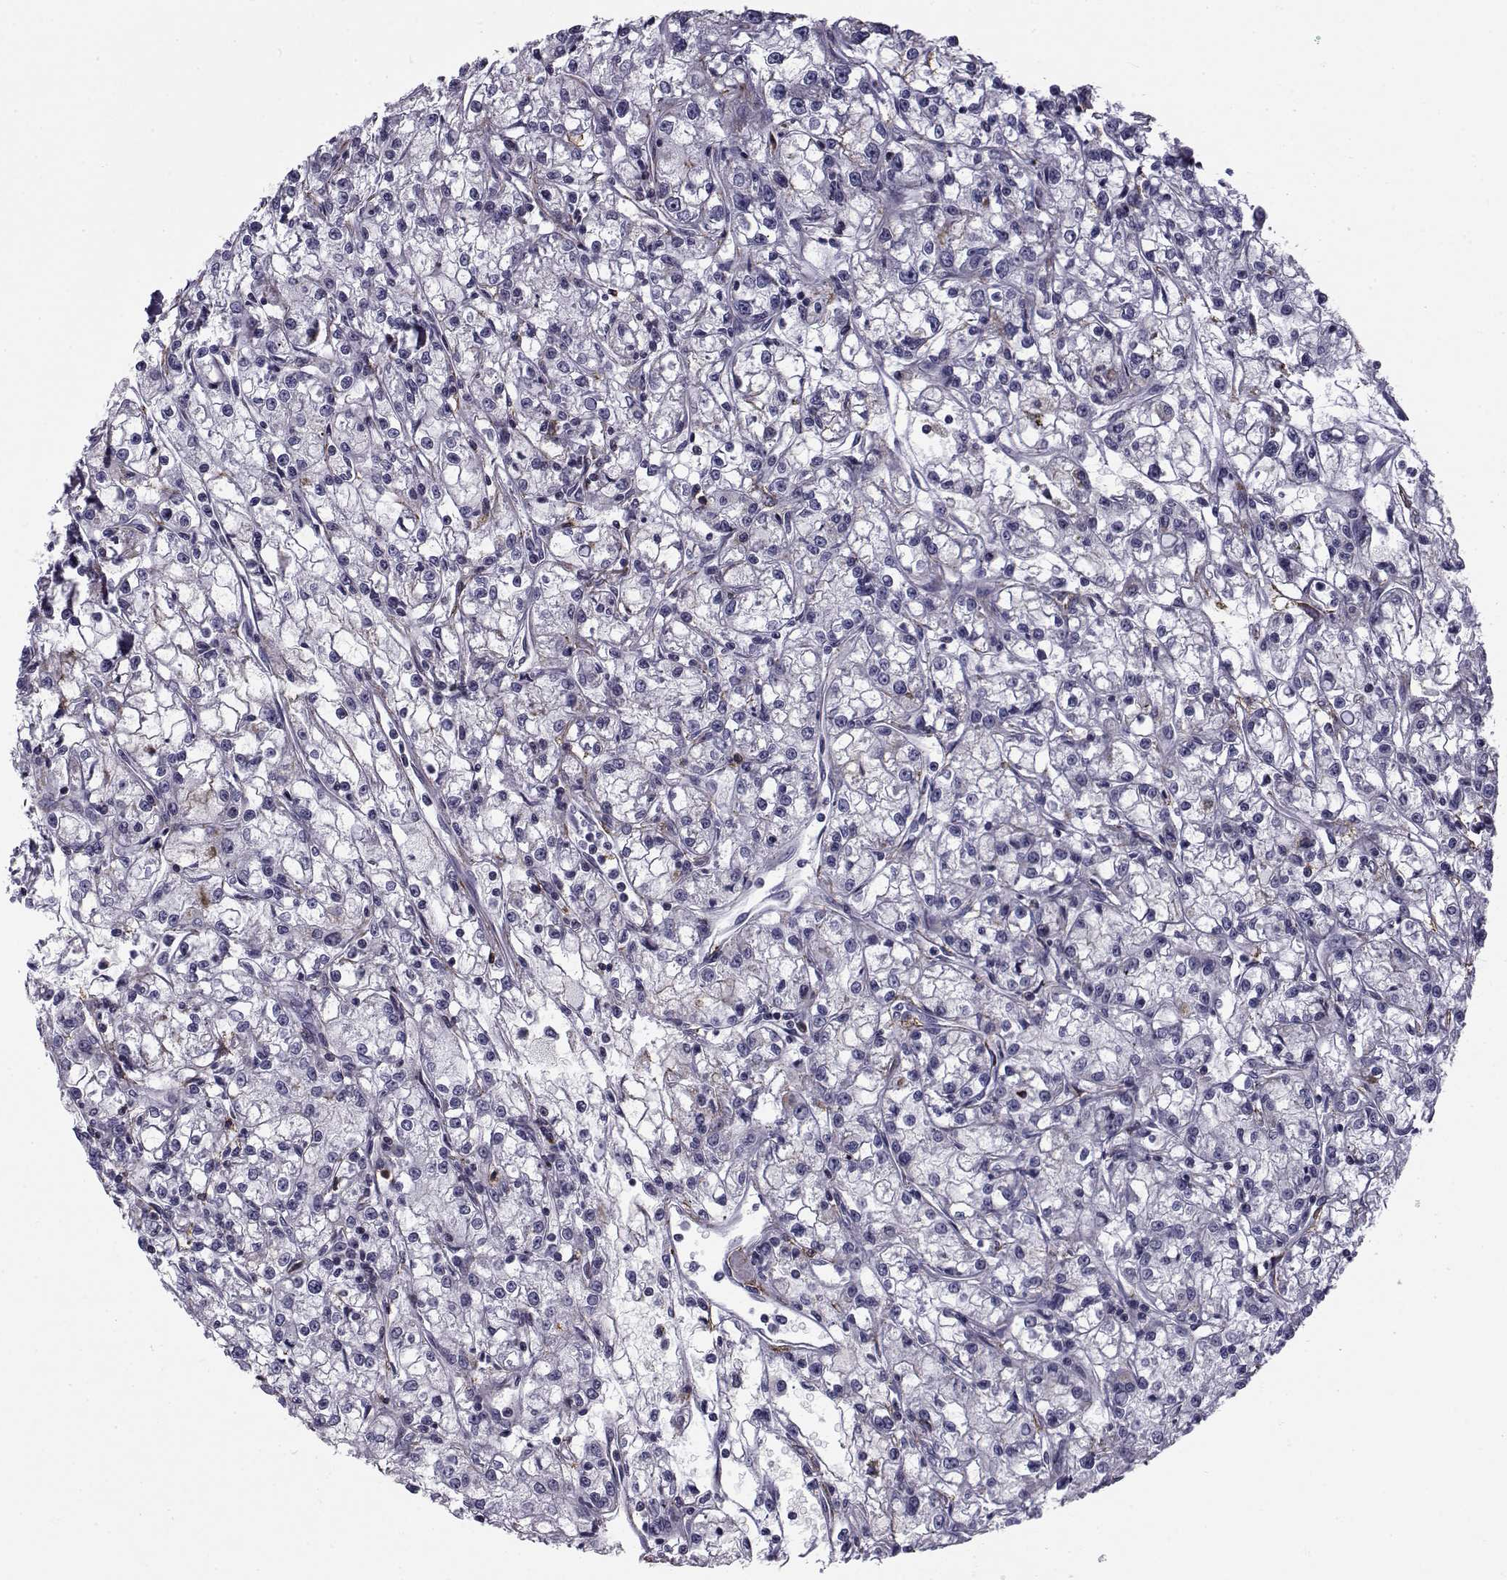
{"staining": {"intensity": "negative", "quantity": "none", "location": "none"}, "tissue": "renal cancer", "cell_type": "Tumor cells", "image_type": "cancer", "snomed": [{"axis": "morphology", "description": "Adenocarcinoma, NOS"}, {"axis": "topography", "description": "Kidney"}], "caption": "Immunohistochemical staining of adenocarcinoma (renal) exhibits no significant staining in tumor cells. (DAB (3,3'-diaminobenzidine) immunohistochemistry with hematoxylin counter stain).", "gene": "LRRC27", "patient": {"sex": "female", "age": 59}}